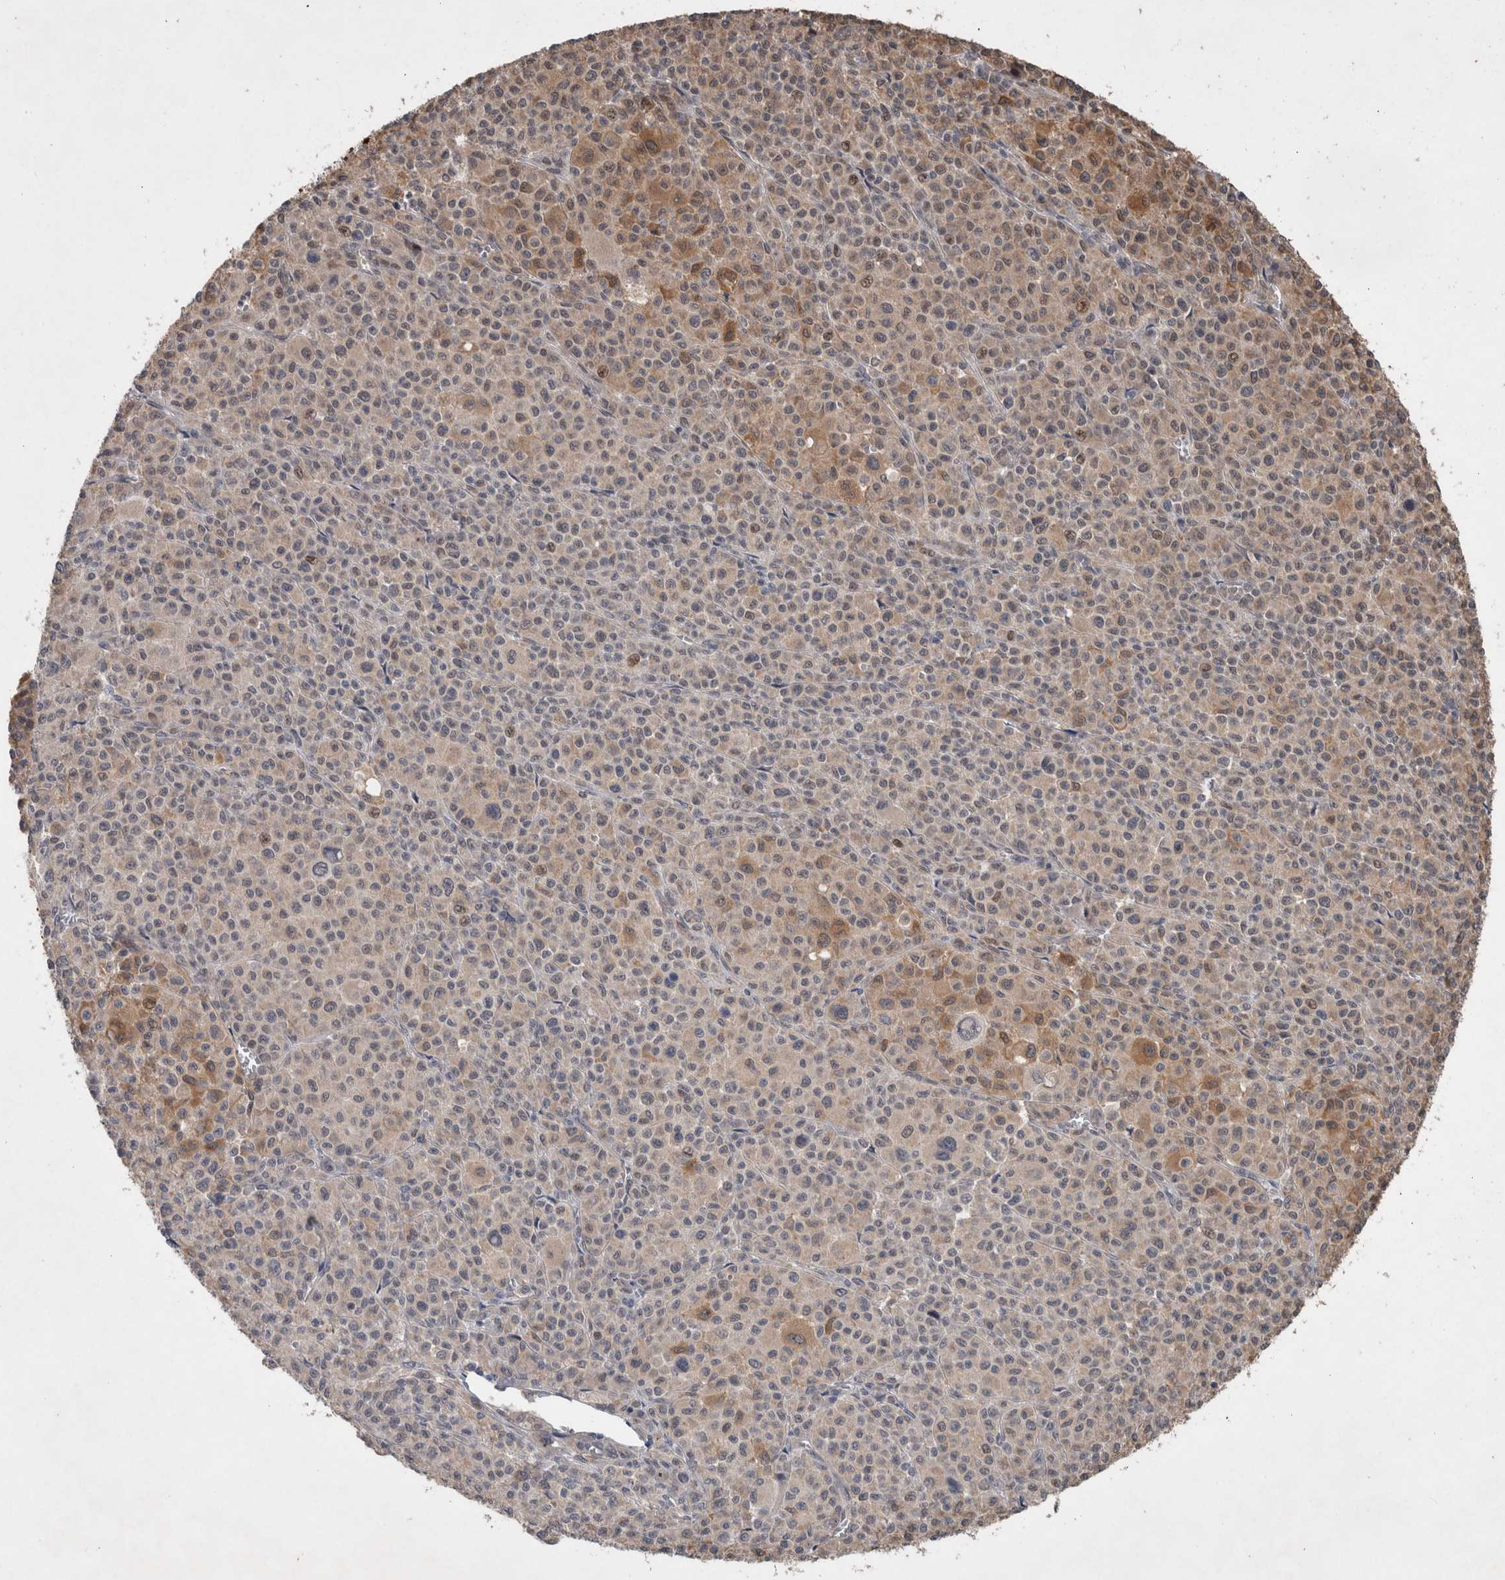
{"staining": {"intensity": "weak", "quantity": "25%-75%", "location": "cytoplasmic/membranous"}, "tissue": "melanoma", "cell_type": "Tumor cells", "image_type": "cancer", "snomed": [{"axis": "morphology", "description": "Malignant melanoma, Metastatic site"}, {"axis": "topography", "description": "Skin"}], "caption": "Malignant melanoma (metastatic site) stained for a protein demonstrates weak cytoplasmic/membranous positivity in tumor cells.", "gene": "GIMAP6", "patient": {"sex": "female", "age": 74}}